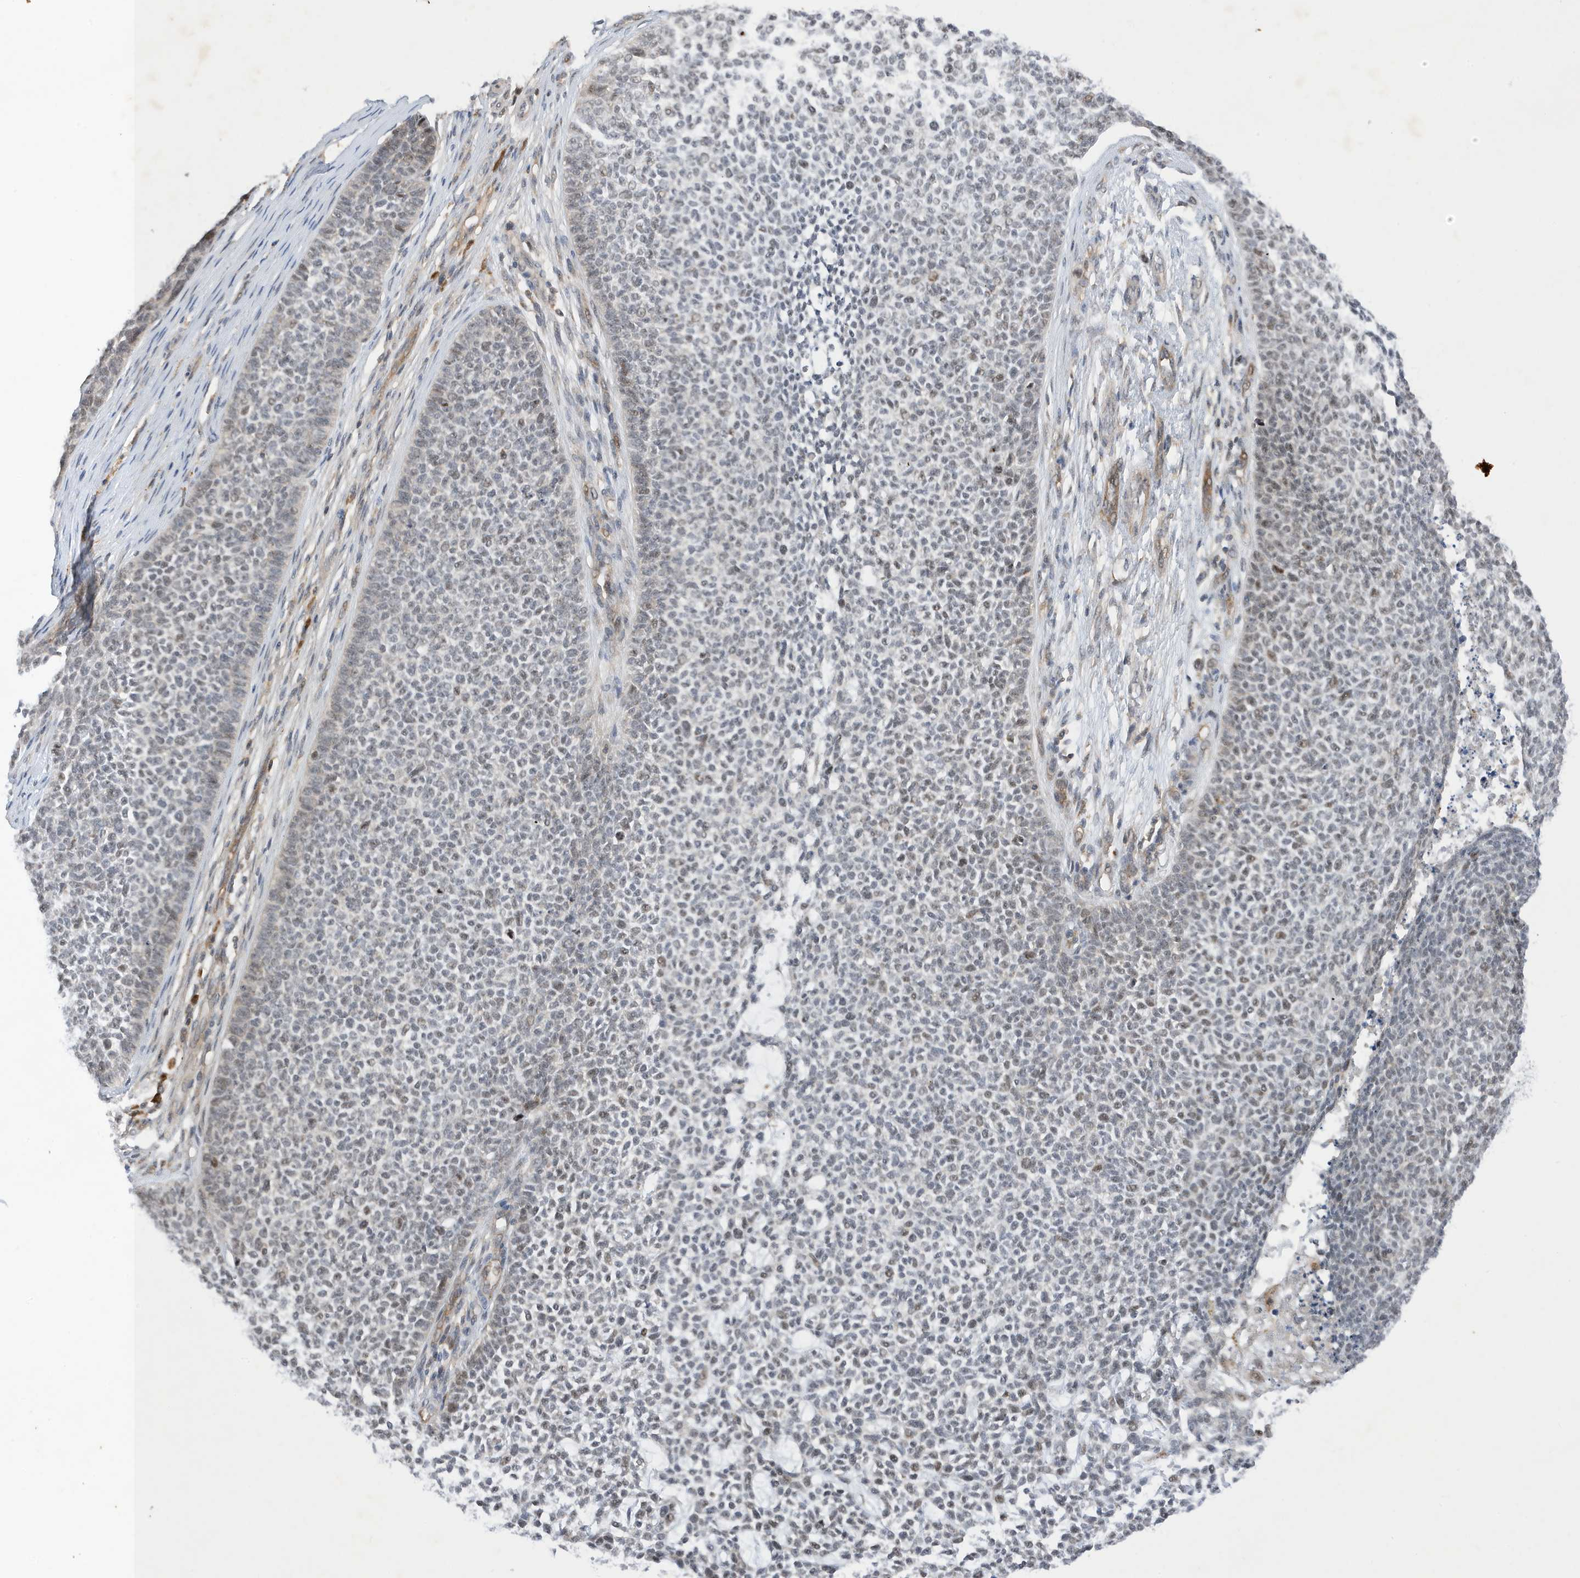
{"staining": {"intensity": "weak", "quantity": "<25%", "location": "nuclear"}, "tissue": "skin cancer", "cell_type": "Tumor cells", "image_type": "cancer", "snomed": [{"axis": "morphology", "description": "Basal cell carcinoma"}, {"axis": "topography", "description": "Skin"}], "caption": "Skin basal cell carcinoma was stained to show a protein in brown. There is no significant positivity in tumor cells.", "gene": "MAST3", "patient": {"sex": "female", "age": 84}}